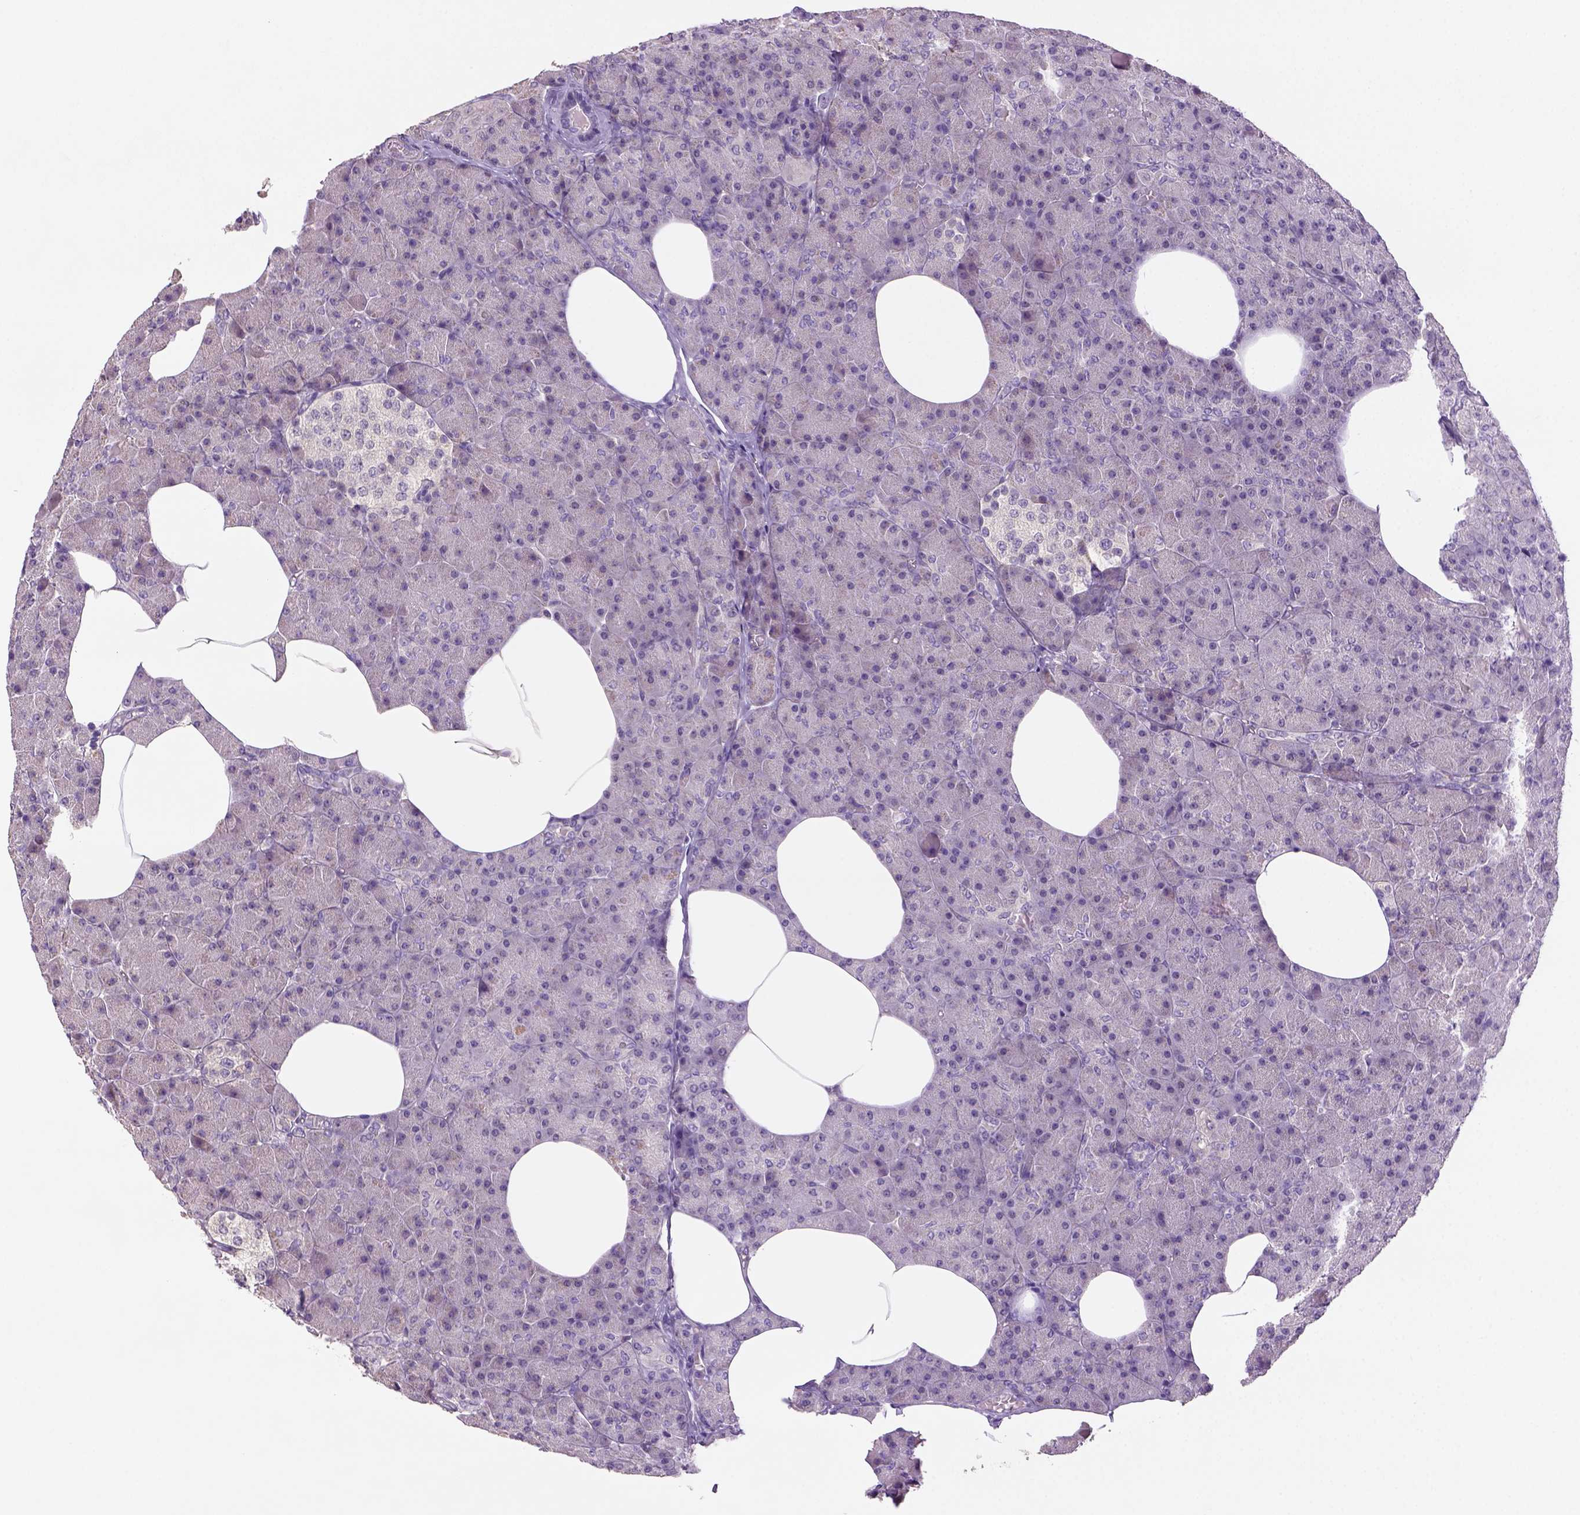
{"staining": {"intensity": "negative", "quantity": "none", "location": "none"}, "tissue": "pancreas", "cell_type": "Exocrine glandular cells", "image_type": "normal", "snomed": [{"axis": "morphology", "description": "Normal tissue, NOS"}, {"axis": "topography", "description": "Pancreas"}], "caption": "Immunohistochemical staining of normal pancreas exhibits no significant expression in exocrine glandular cells. (Immunohistochemistry (ihc), brightfield microscopy, high magnification).", "gene": "NLGN2", "patient": {"sex": "female", "age": 45}}